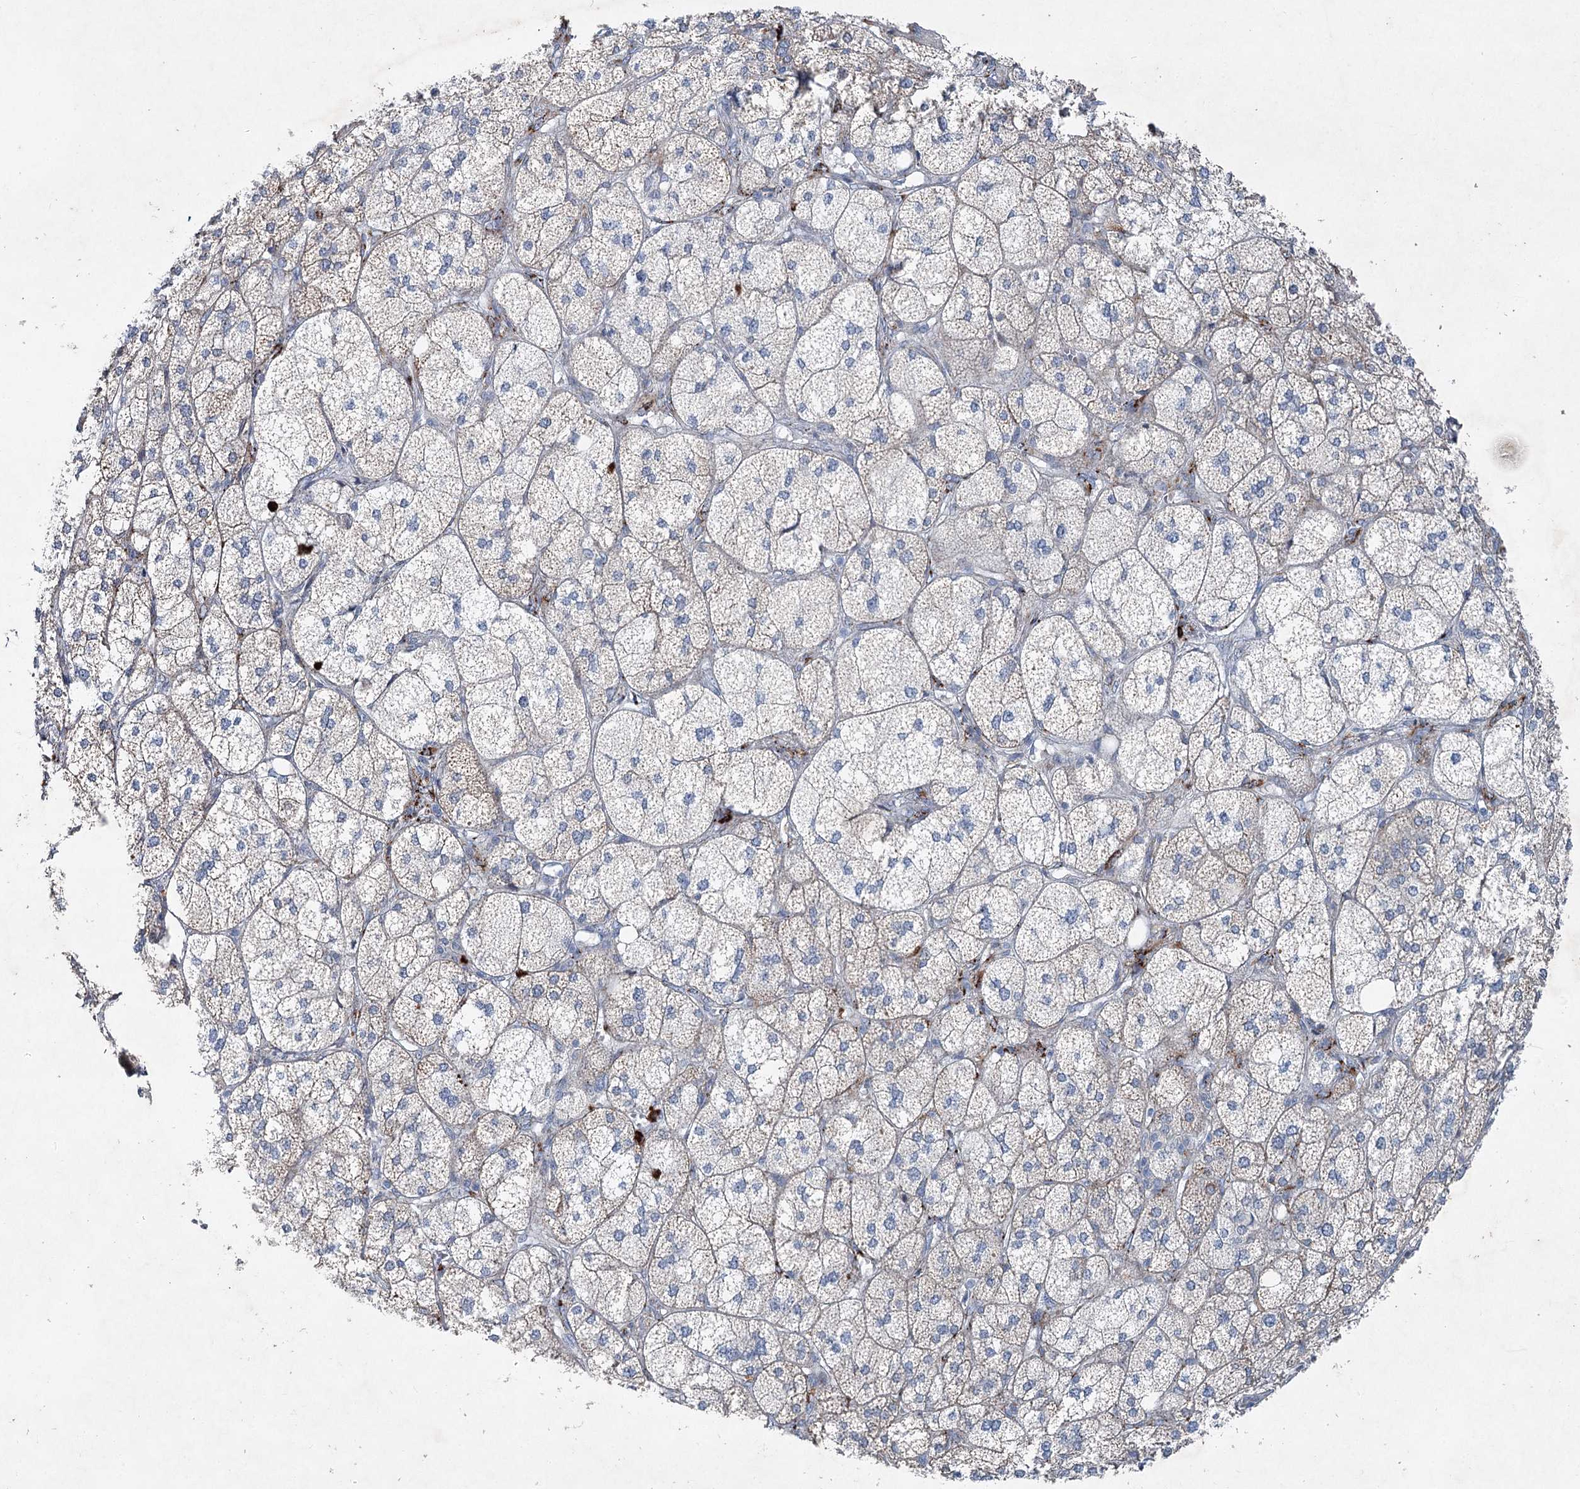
{"staining": {"intensity": "strong", "quantity": "25%-75%", "location": "cytoplasmic/membranous"}, "tissue": "adrenal gland", "cell_type": "Glandular cells", "image_type": "normal", "snomed": [{"axis": "morphology", "description": "Normal tissue, NOS"}, {"axis": "topography", "description": "Adrenal gland"}], "caption": "High-magnification brightfield microscopy of normal adrenal gland stained with DAB (brown) and counterstained with hematoxylin (blue). glandular cells exhibit strong cytoplasmic/membranous staining is identified in approximately25%-75% of cells.", "gene": "ENSG00000285330", "patient": {"sex": "female", "age": 61}}